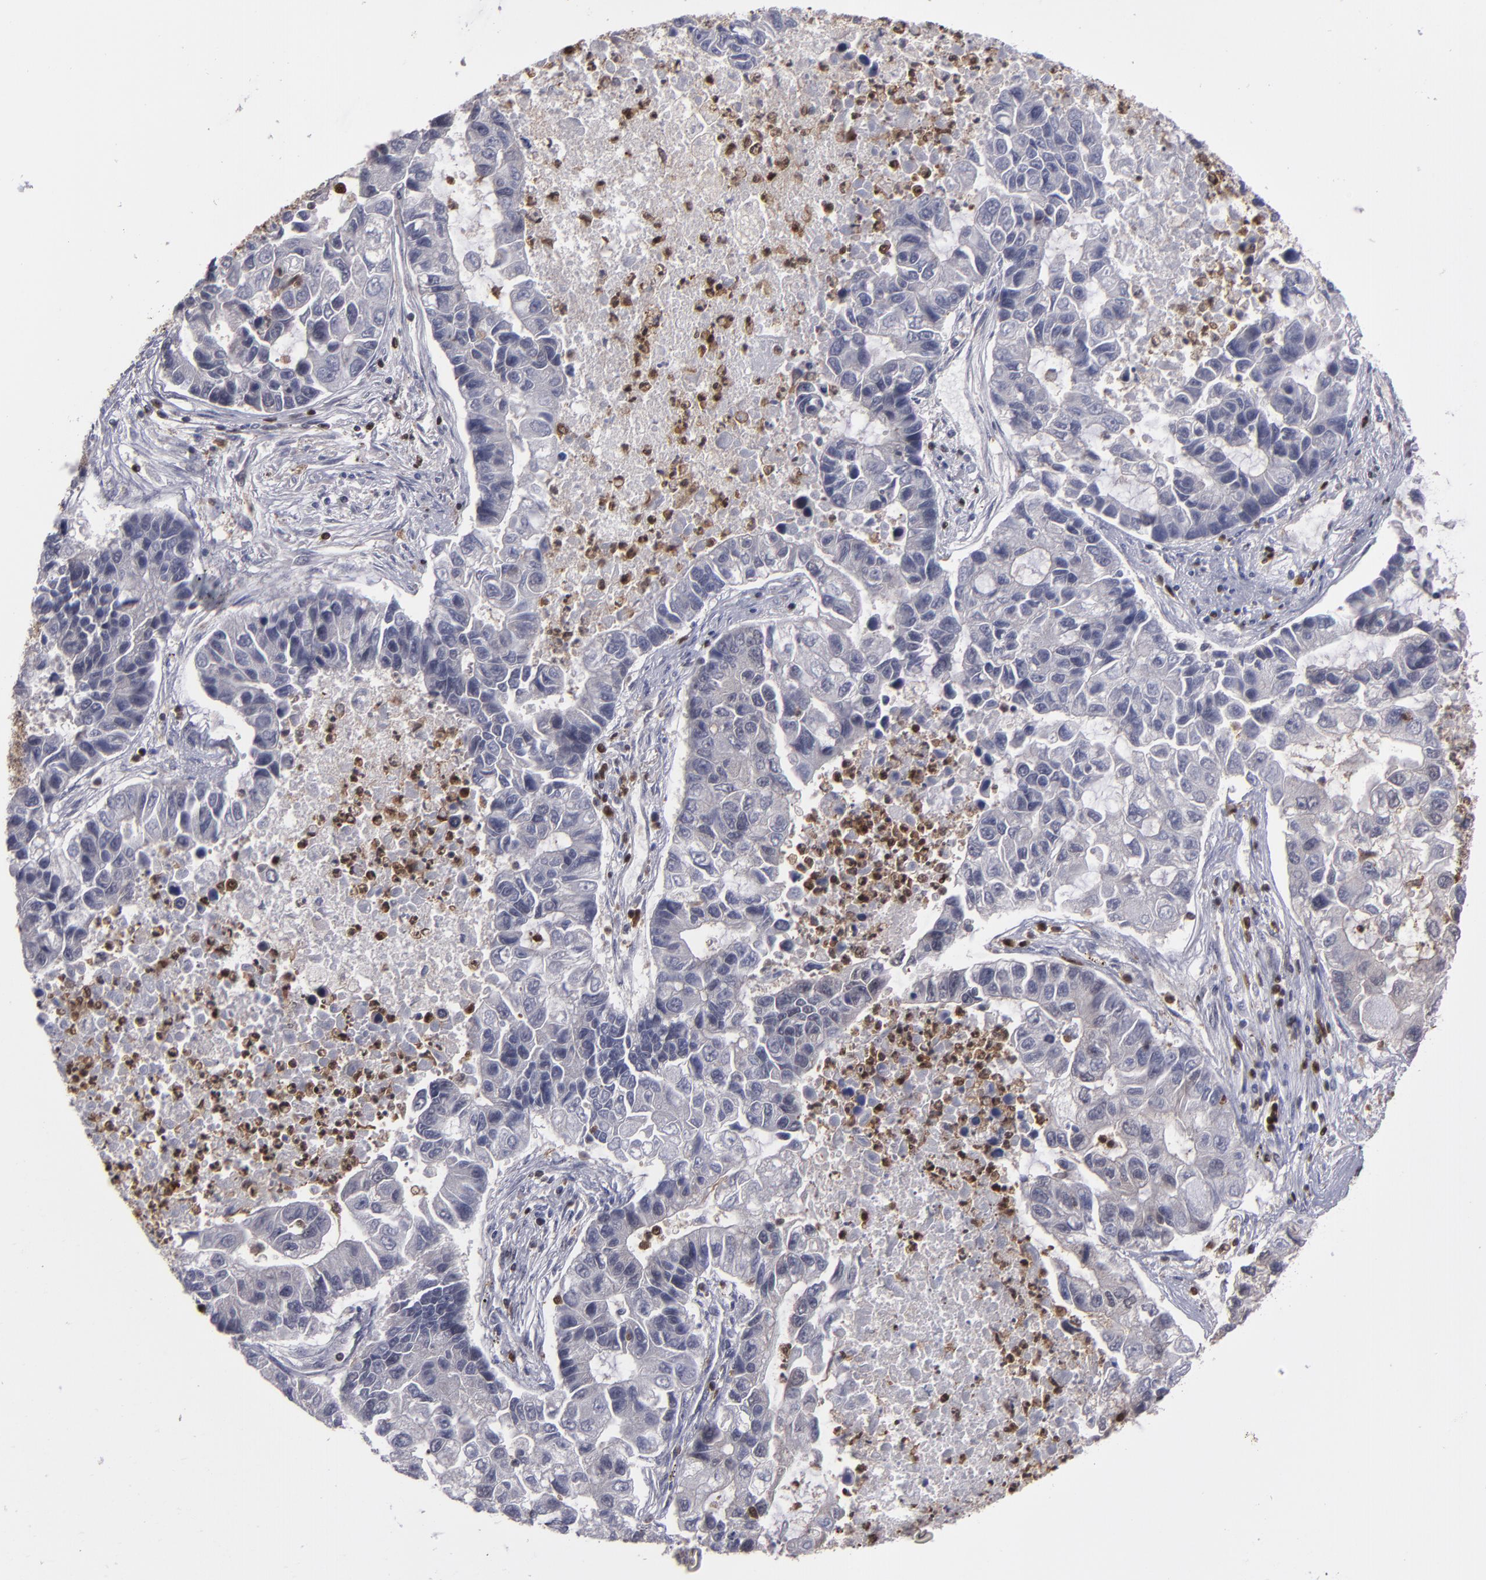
{"staining": {"intensity": "weak", "quantity": "<25%", "location": "cytoplasmic/membranous,nuclear"}, "tissue": "lung cancer", "cell_type": "Tumor cells", "image_type": "cancer", "snomed": [{"axis": "morphology", "description": "Adenocarcinoma, NOS"}, {"axis": "topography", "description": "Lung"}], "caption": "Tumor cells show no significant expression in lung adenocarcinoma. (Brightfield microscopy of DAB immunohistochemistry (IHC) at high magnification).", "gene": "GRB2", "patient": {"sex": "female", "age": 51}}